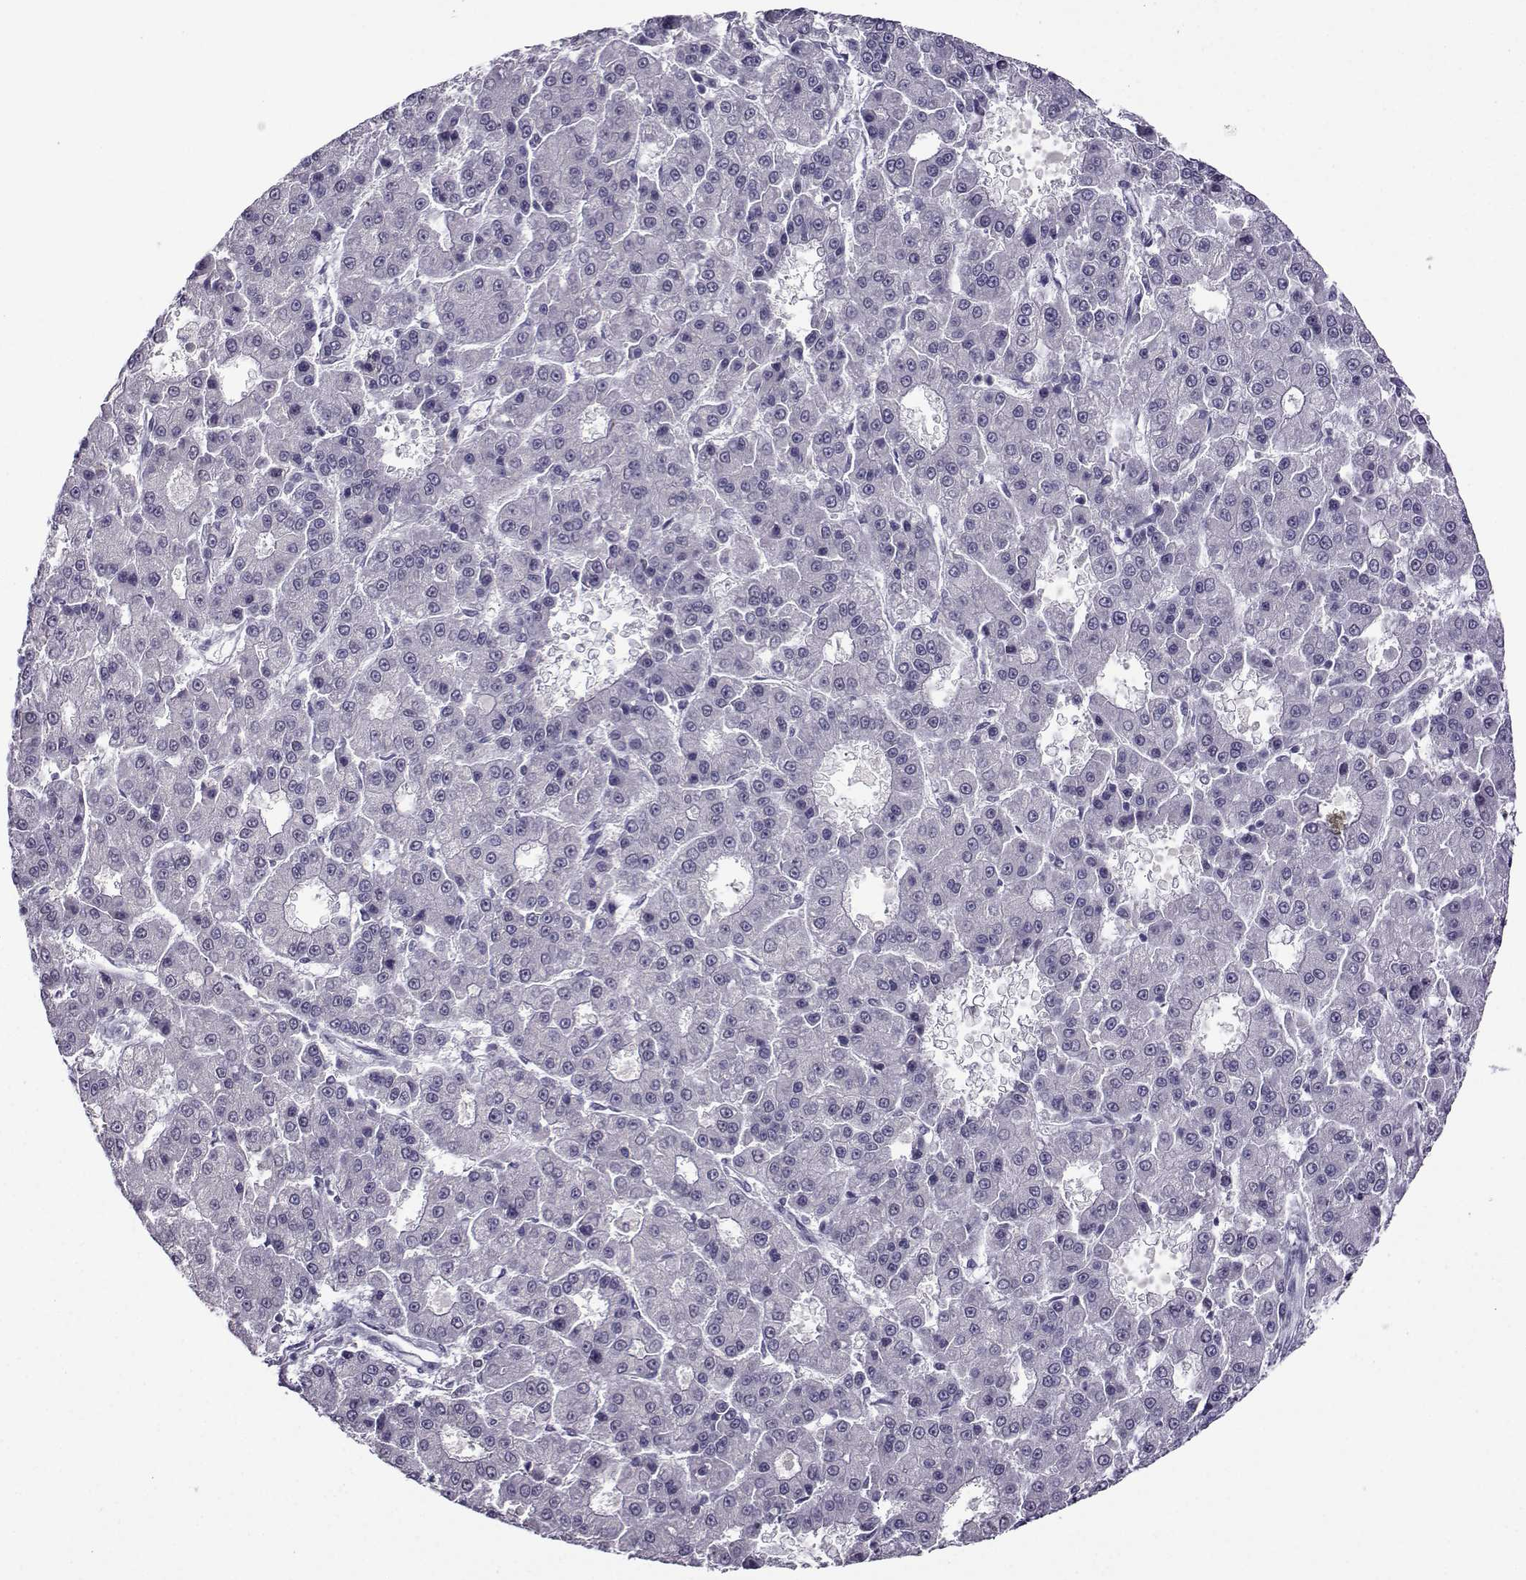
{"staining": {"intensity": "negative", "quantity": "none", "location": "none"}, "tissue": "liver cancer", "cell_type": "Tumor cells", "image_type": "cancer", "snomed": [{"axis": "morphology", "description": "Carcinoma, Hepatocellular, NOS"}, {"axis": "topography", "description": "Liver"}], "caption": "Immunohistochemistry micrograph of neoplastic tissue: hepatocellular carcinoma (liver) stained with DAB reveals no significant protein positivity in tumor cells. (DAB IHC visualized using brightfield microscopy, high magnification).", "gene": "DDX20", "patient": {"sex": "male", "age": 70}}